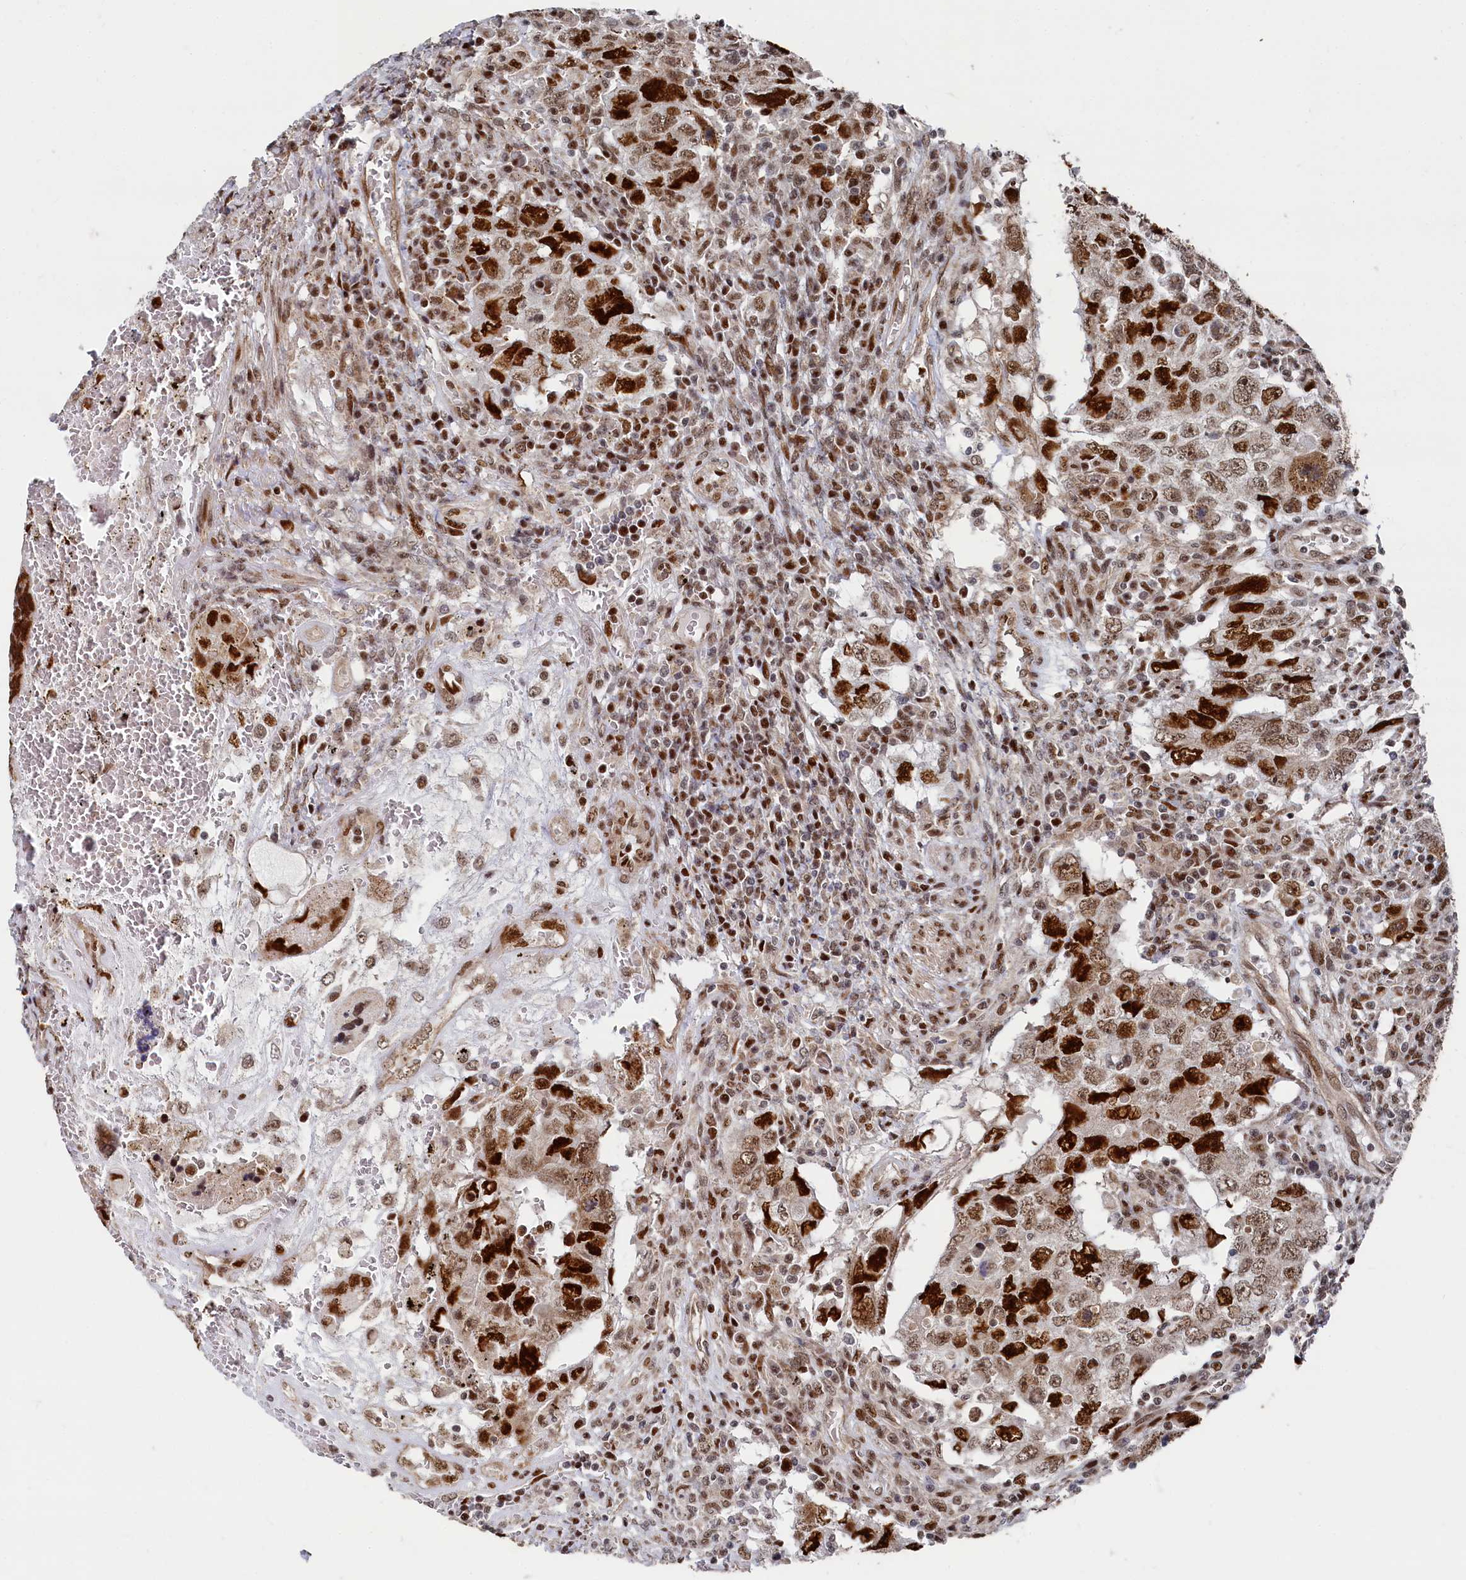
{"staining": {"intensity": "strong", "quantity": ">75%", "location": "nuclear"}, "tissue": "testis cancer", "cell_type": "Tumor cells", "image_type": "cancer", "snomed": [{"axis": "morphology", "description": "Carcinoma, Embryonal, NOS"}, {"axis": "topography", "description": "Testis"}], "caption": "Immunohistochemistry (IHC) of human testis embryonal carcinoma displays high levels of strong nuclear positivity in approximately >75% of tumor cells.", "gene": "BUB3", "patient": {"sex": "male", "age": 26}}